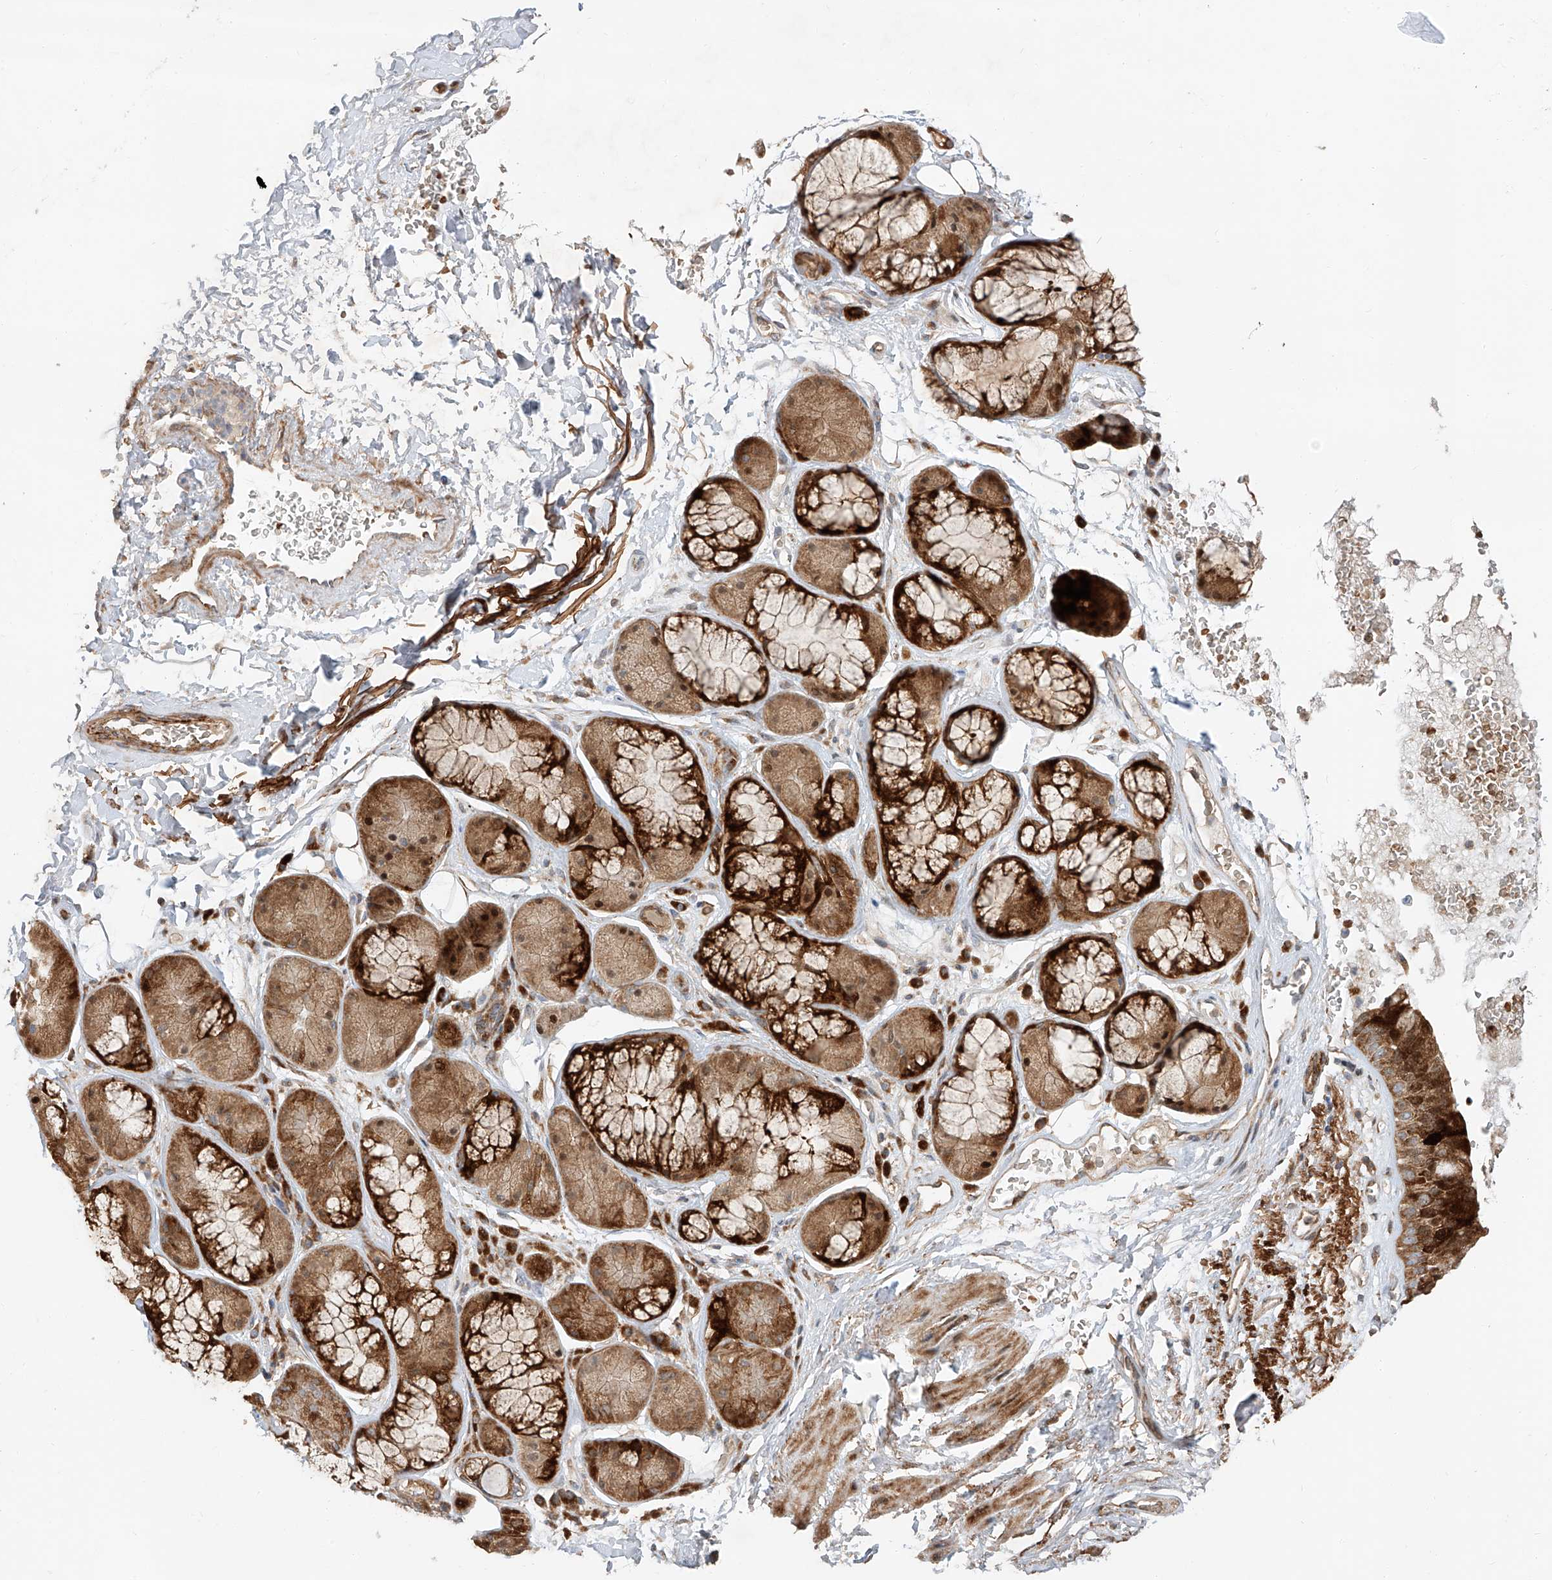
{"staining": {"intensity": "strong", "quantity": ">75%", "location": "cytoplasmic/membranous"}, "tissue": "bronchus", "cell_type": "Respiratory epithelial cells", "image_type": "normal", "snomed": [{"axis": "morphology", "description": "Normal tissue, NOS"}, {"axis": "morphology", "description": "Squamous cell carcinoma, NOS"}, {"axis": "topography", "description": "Lymph node"}, {"axis": "topography", "description": "Bronchus"}, {"axis": "topography", "description": "Lung"}], "caption": "IHC photomicrograph of unremarkable bronchus stained for a protein (brown), which demonstrates high levels of strong cytoplasmic/membranous expression in about >75% of respiratory epithelial cells.", "gene": "USF3", "patient": {"sex": "male", "age": 66}}